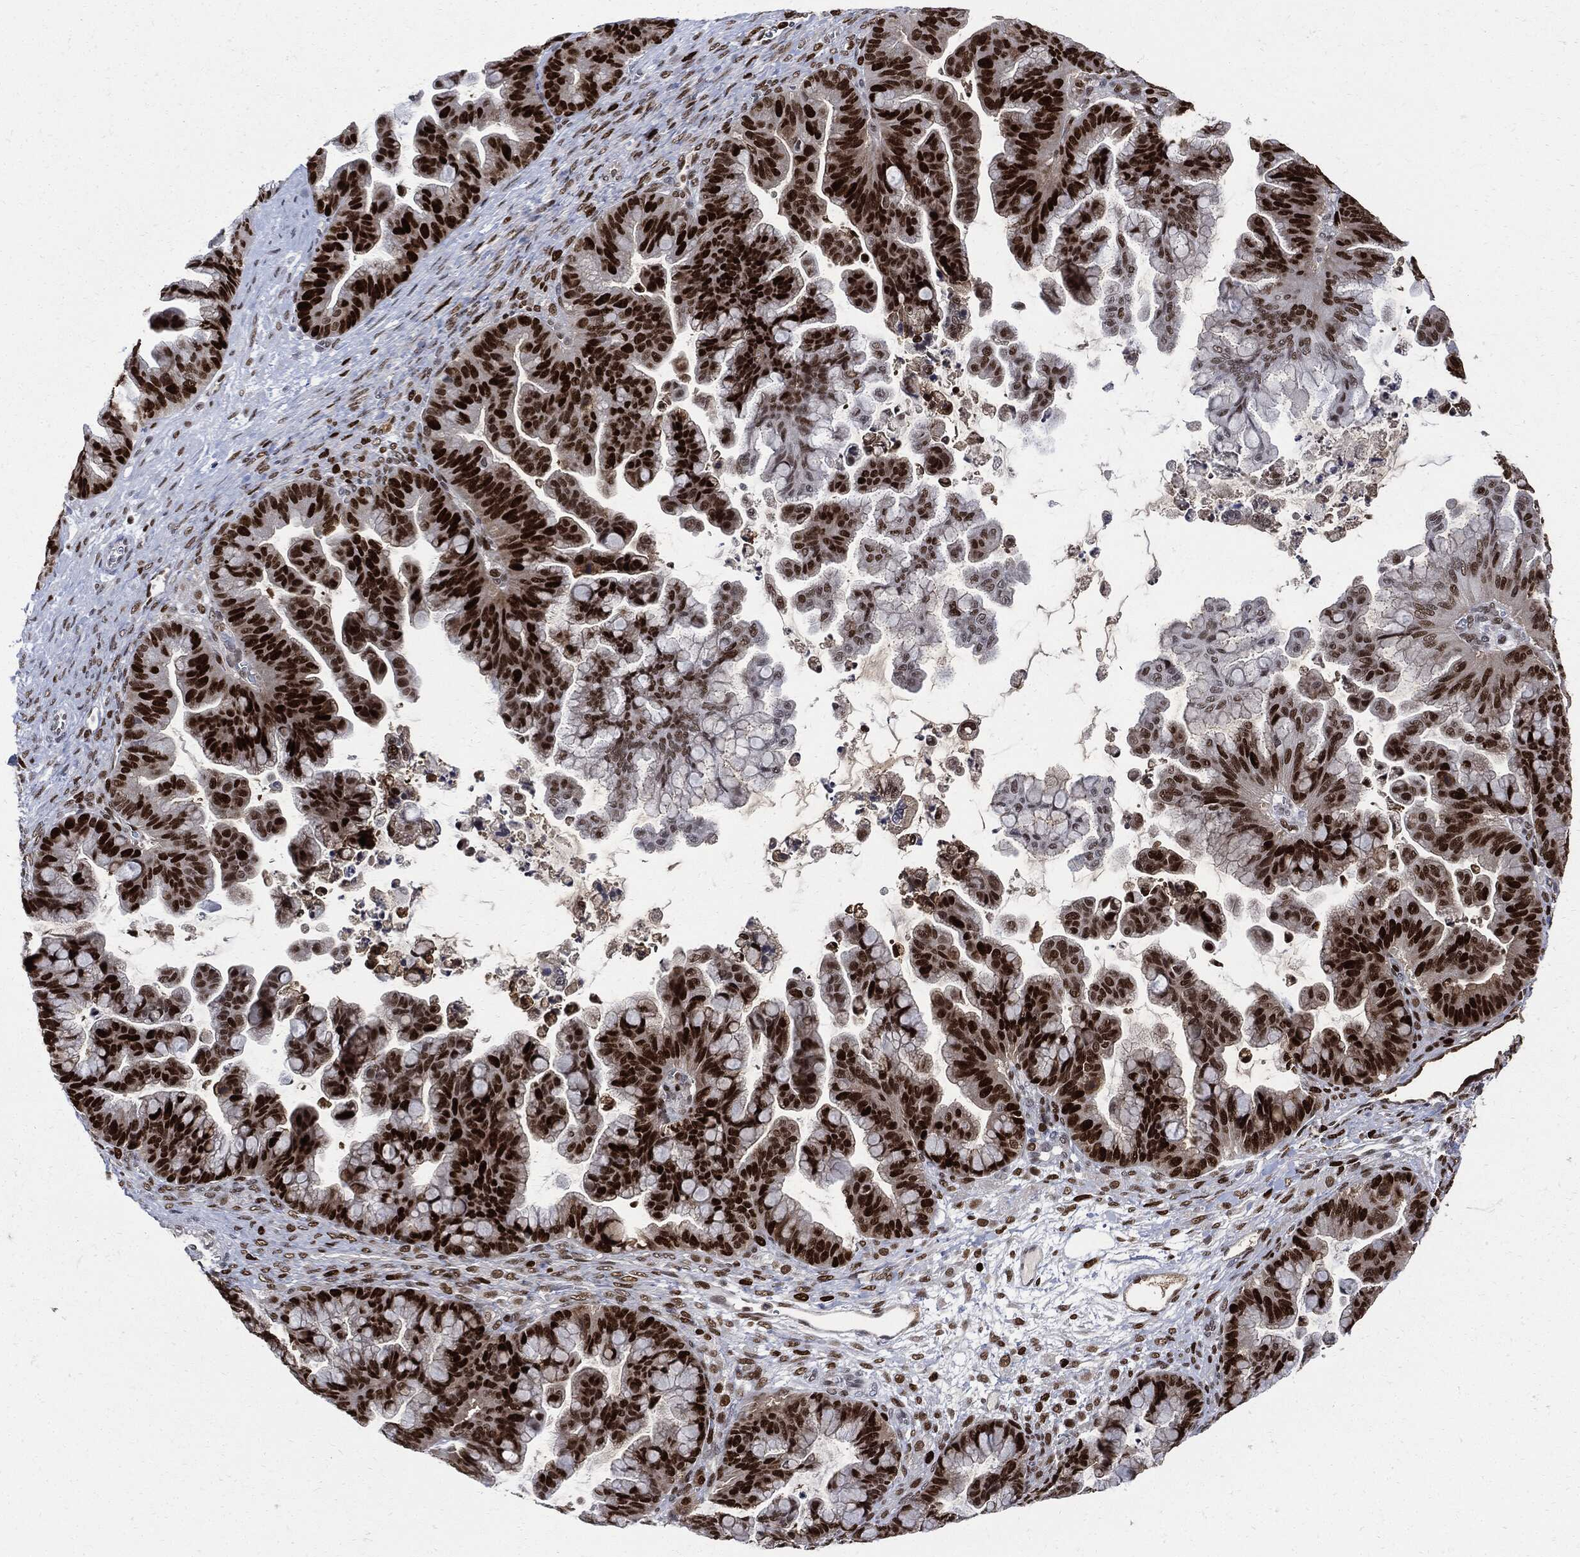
{"staining": {"intensity": "strong", "quantity": "25%-75%", "location": "nuclear"}, "tissue": "ovarian cancer", "cell_type": "Tumor cells", "image_type": "cancer", "snomed": [{"axis": "morphology", "description": "Cystadenocarcinoma, mucinous, NOS"}, {"axis": "topography", "description": "Ovary"}], "caption": "Ovarian cancer (mucinous cystadenocarcinoma) stained with immunohistochemistry (IHC) demonstrates strong nuclear expression in approximately 25%-75% of tumor cells.", "gene": "PCNA", "patient": {"sex": "female", "age": 67}}